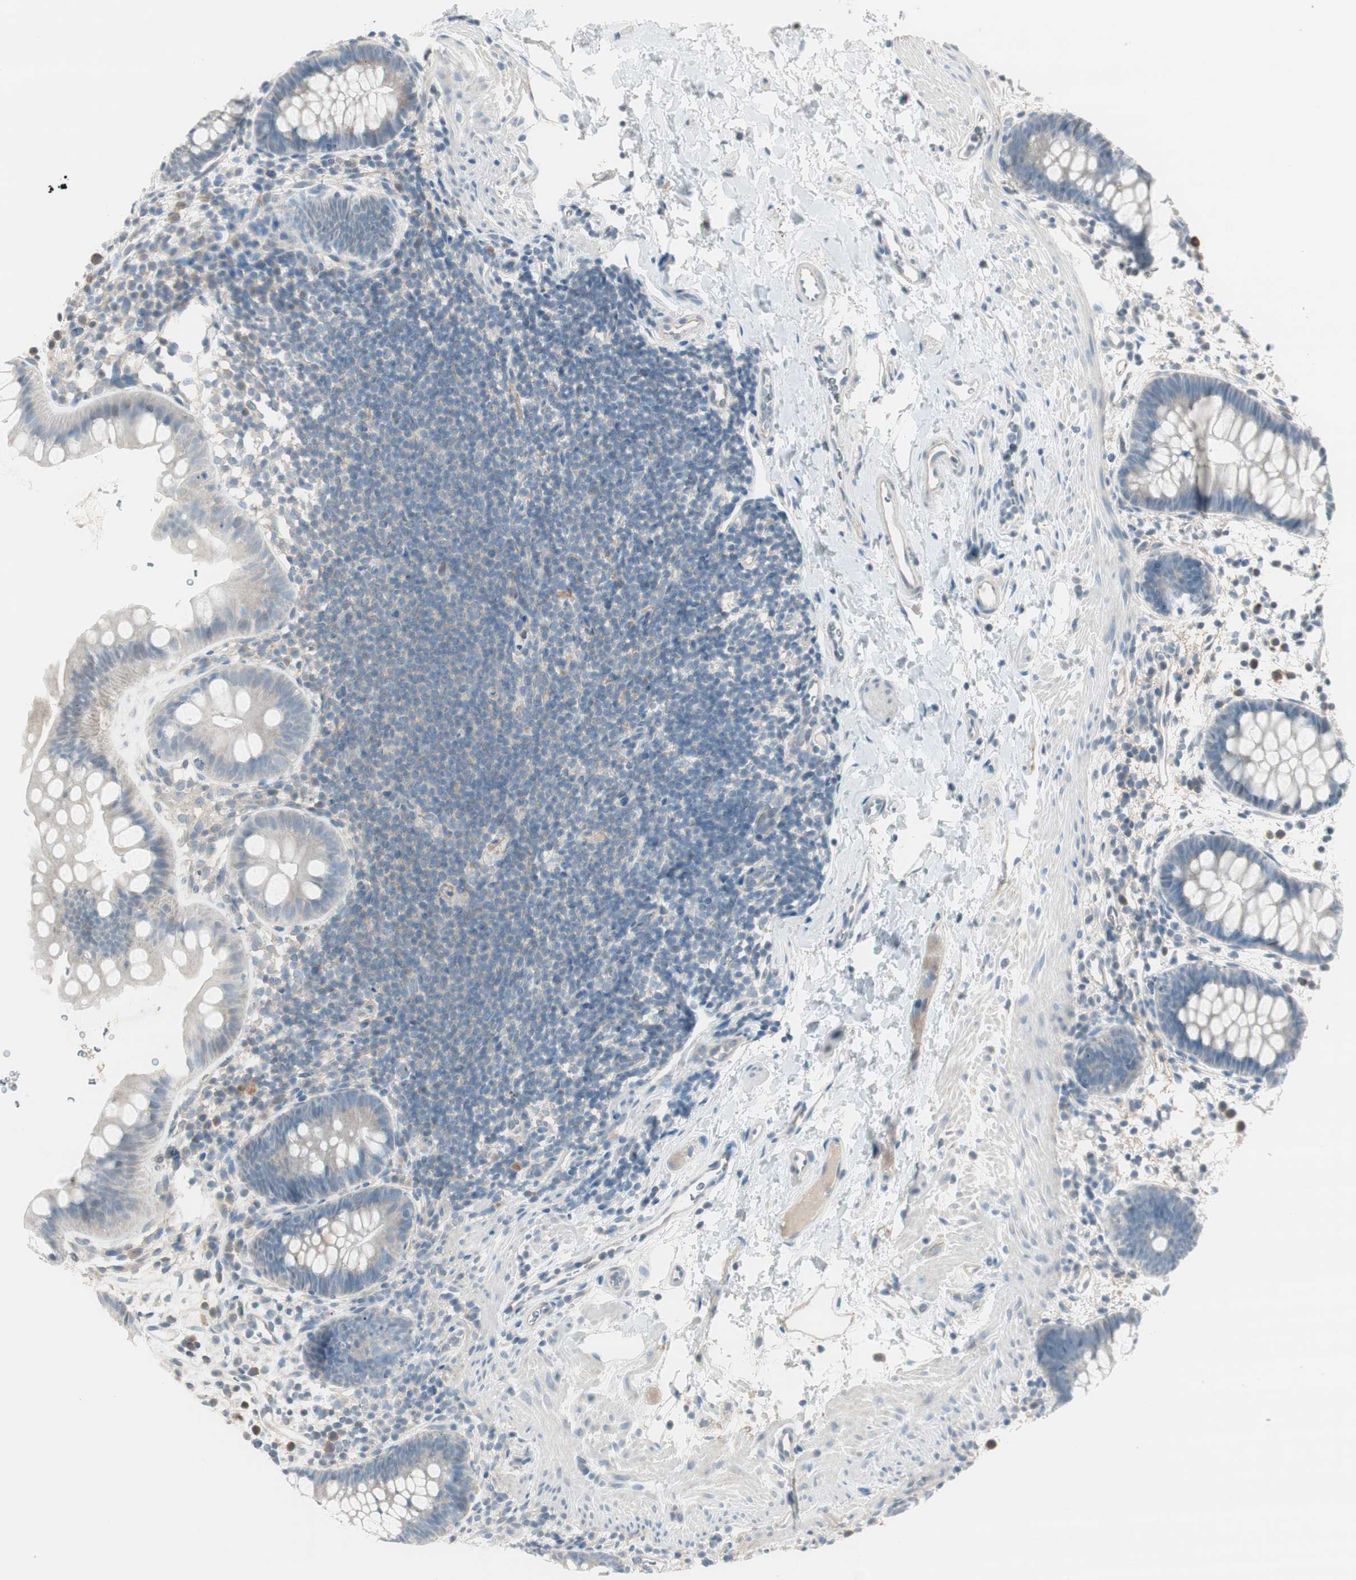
{"staining": {"intensity": "weak", "quantity": "<25%", "location": "cytoplasmic/membranous"}, "tissue": "rectum", "cell_type": "Glandular cells", "image_type": "normal", "snomed": [{"axis": "morphology", "description": "Normal tissue, NOS"}, {"axis": "topography", "description": "Rectum"}], "caption": "IHC of normal human rectum demonstrates no staining in glandular cells. (IHC, brightfield microscopy, high magnification).", "gene": "EVA1A", "patient": {"sex": "female", "age": 24}}